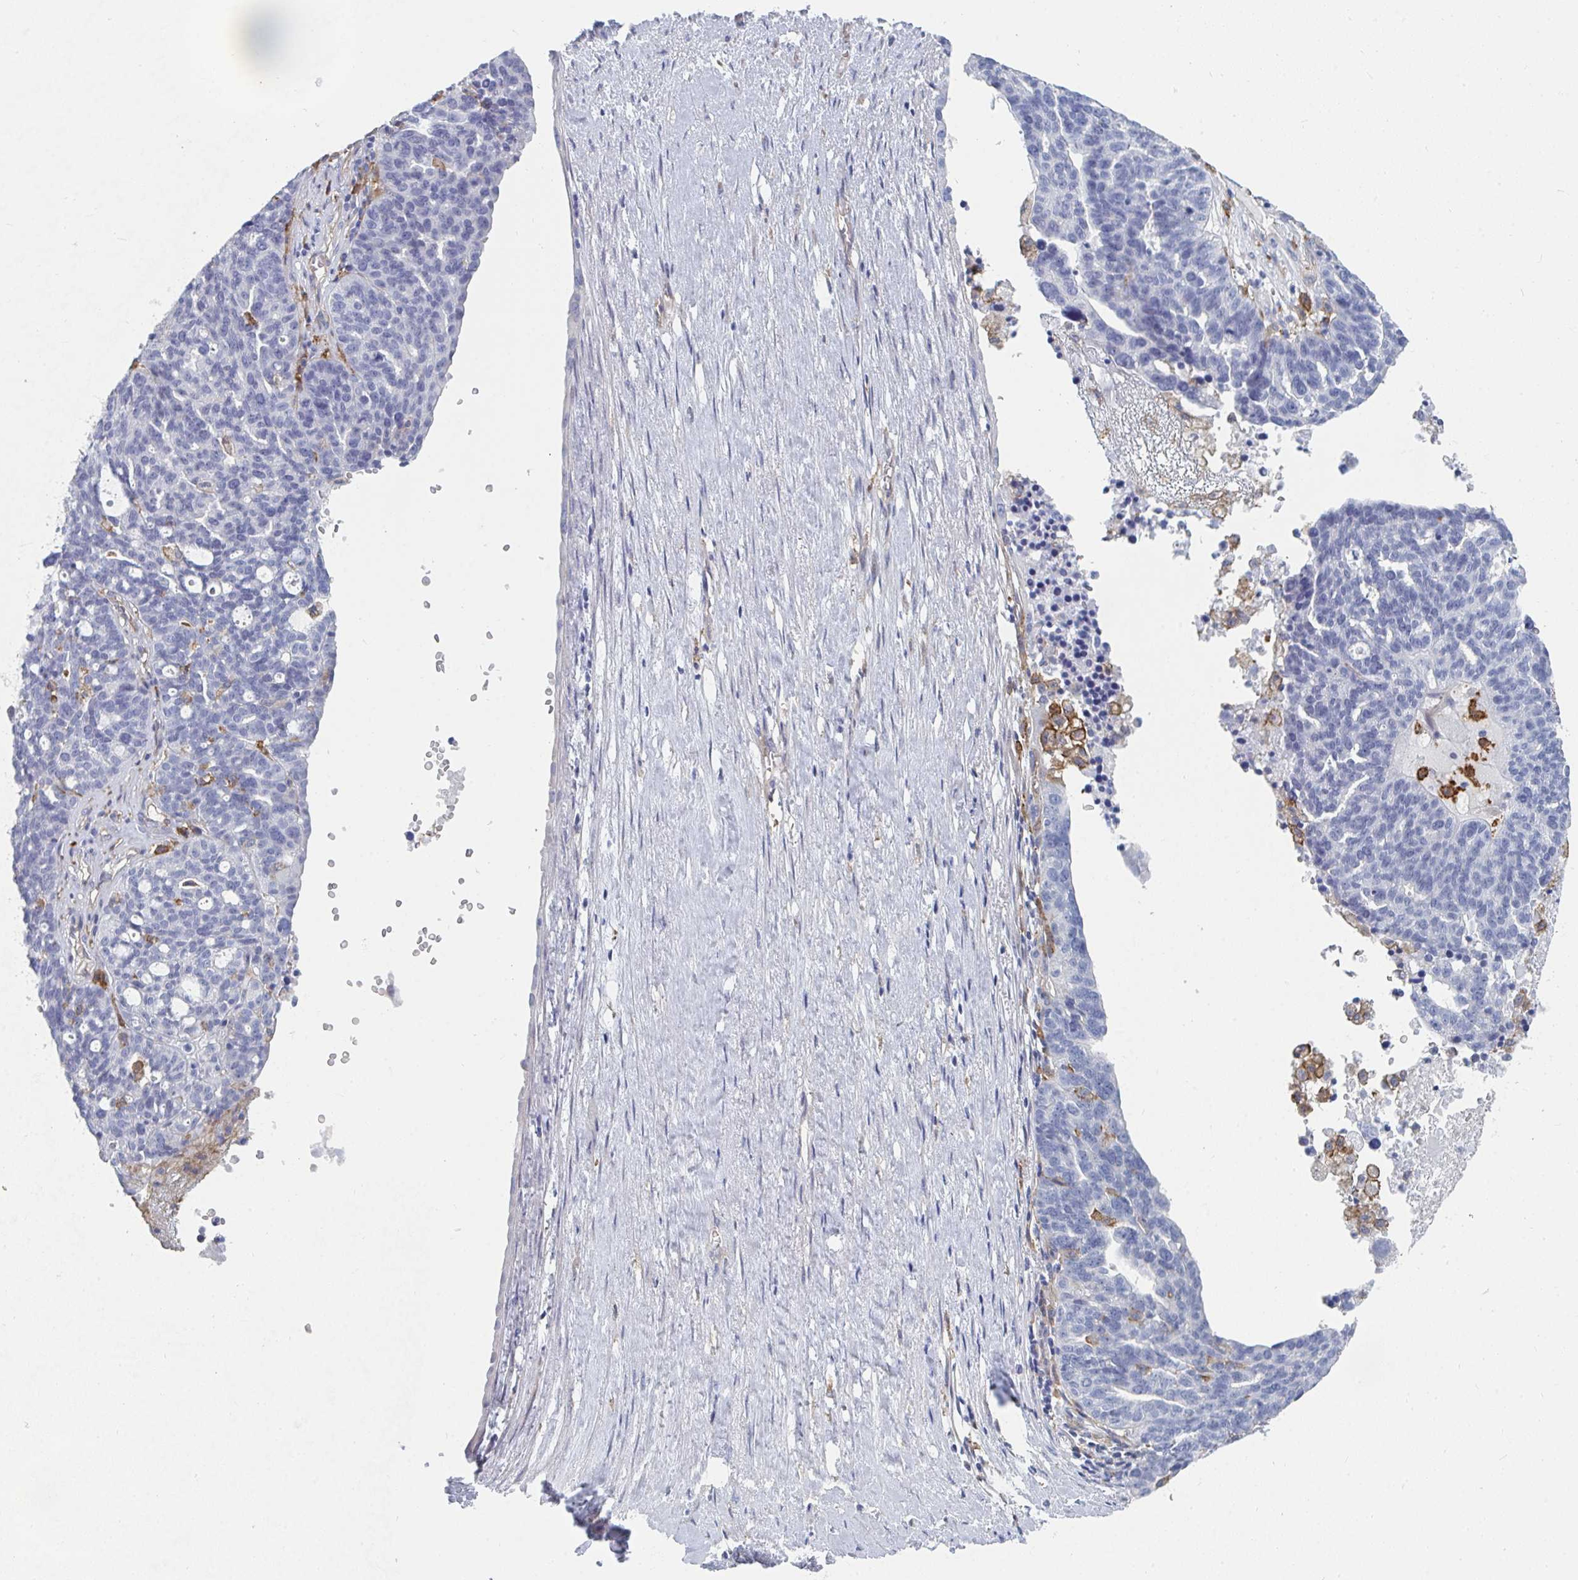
{"staining": {"intensity": "negative", "quantity": "none", "location": "none"}, "tissue": "ovarian cancer", "cell_type": "Tumor cells", "image_type": "cancer", "snomed": [{"axis": "morphology", "description": "Cystadenocarcinoma, serous, NOS"}, {"axis": "topography", "description": "Ovary"}], "caption": "There is no significant expression in tumor cells of ovarian serous cystadenocarcinoma.", "gene": "DAB2", "patient": {"sex": "female", "age": 59}}